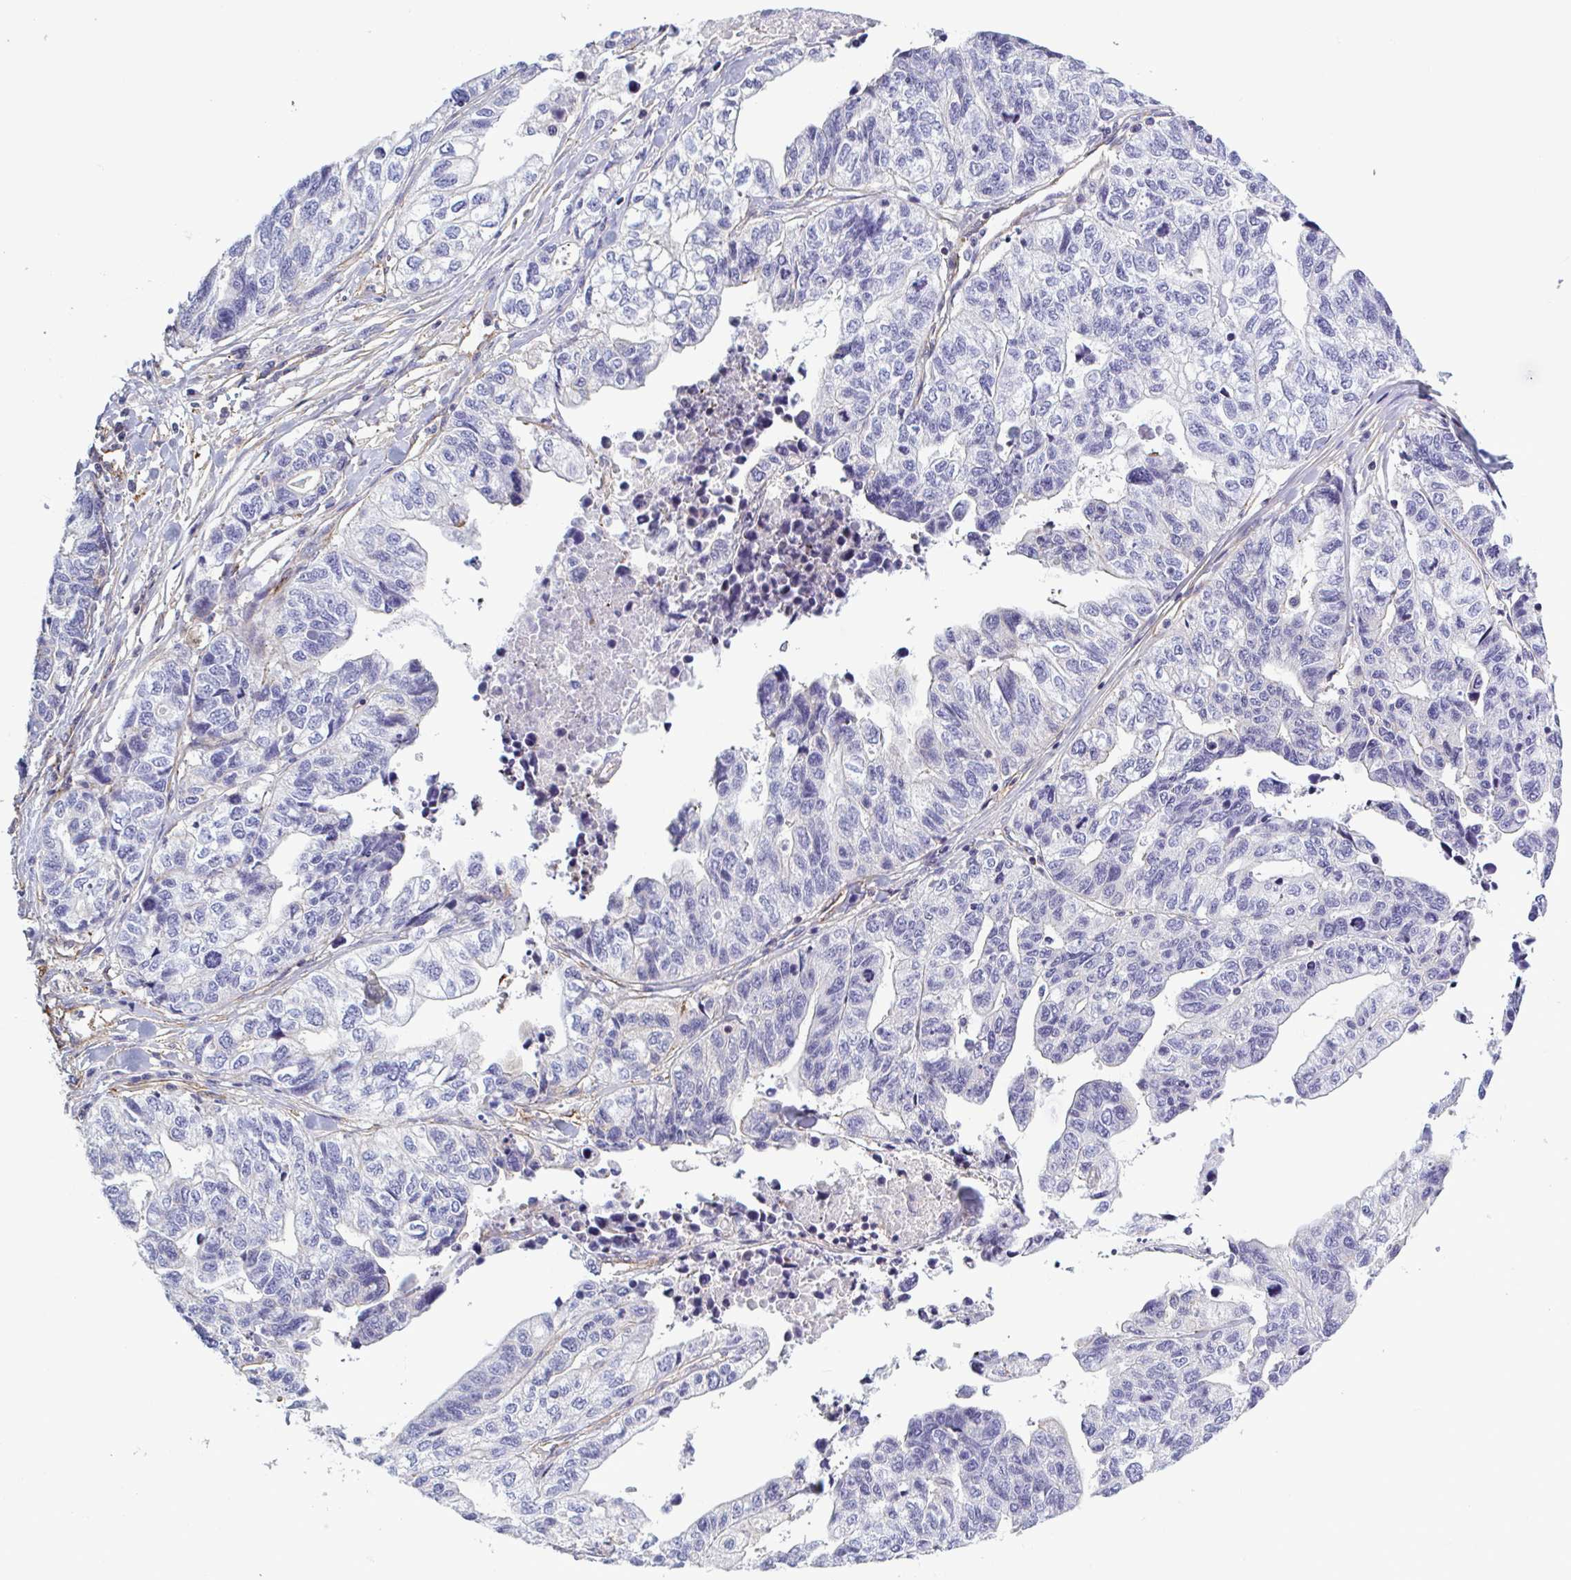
{"staining": {"intensity": "negative", "quantity": "none", "location": "none"}, "tissue": "stomach cancer", "cell_type": "Tumor cells", "image_type": "cancer", "snomed": [{"axis": "morphology", "description": "Adenocarcinoma, NOS"}, {"axis": "topography", "description": "Stomach, upper"}], "caption": "DAB (3,3'-diaminobenzidine) immunohistochemical staining of human stomach cancer exhibits no significant expression in tumor cells.", "gene": "SHISA7", "patient": {"sex": "female", "age": 67}}